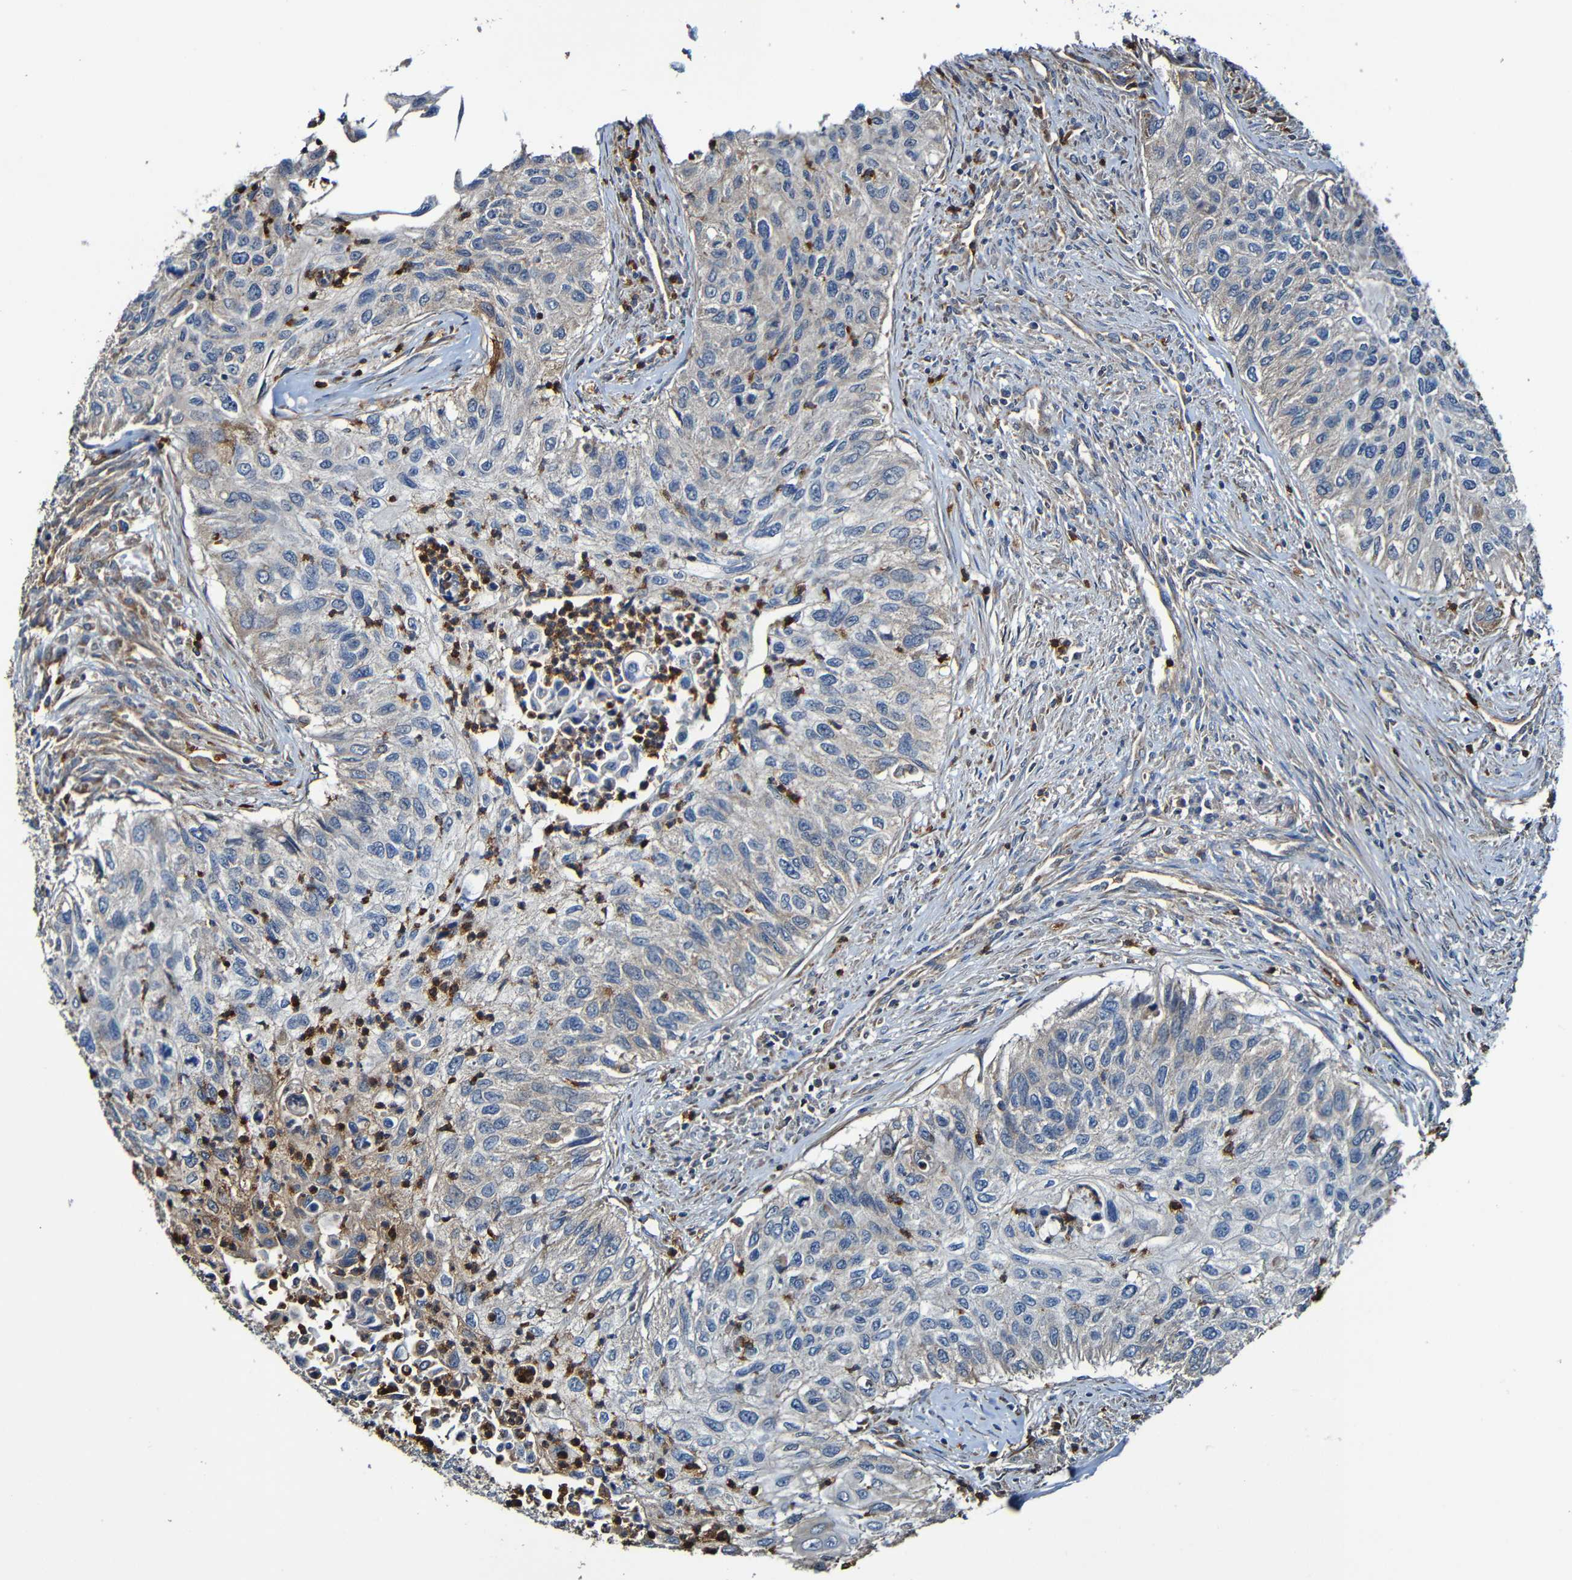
{"staining": {"intensity": "weak", "quantity": "25%-75%", "location": "cytoplasmic/membranous"}, "tissue": "urothelial cancer", "cell_type": "Tumor cells", "image_type": "cancer", "snomed": [{"axis": "morphology", "description": "Urothelial carcinoma, High grade"}, {"axis": "topography", "description": "Urinary bladder"}], "caption": "Urothelial carcinoma (high-grade) stained with DAB immunohistochemistry reveals low levels of weak cytoplasmic/membranous expression in about 25%-75% of tumor cells.", "gene": "ADAM15", "patient": {"sex": "female", "age": 60}}